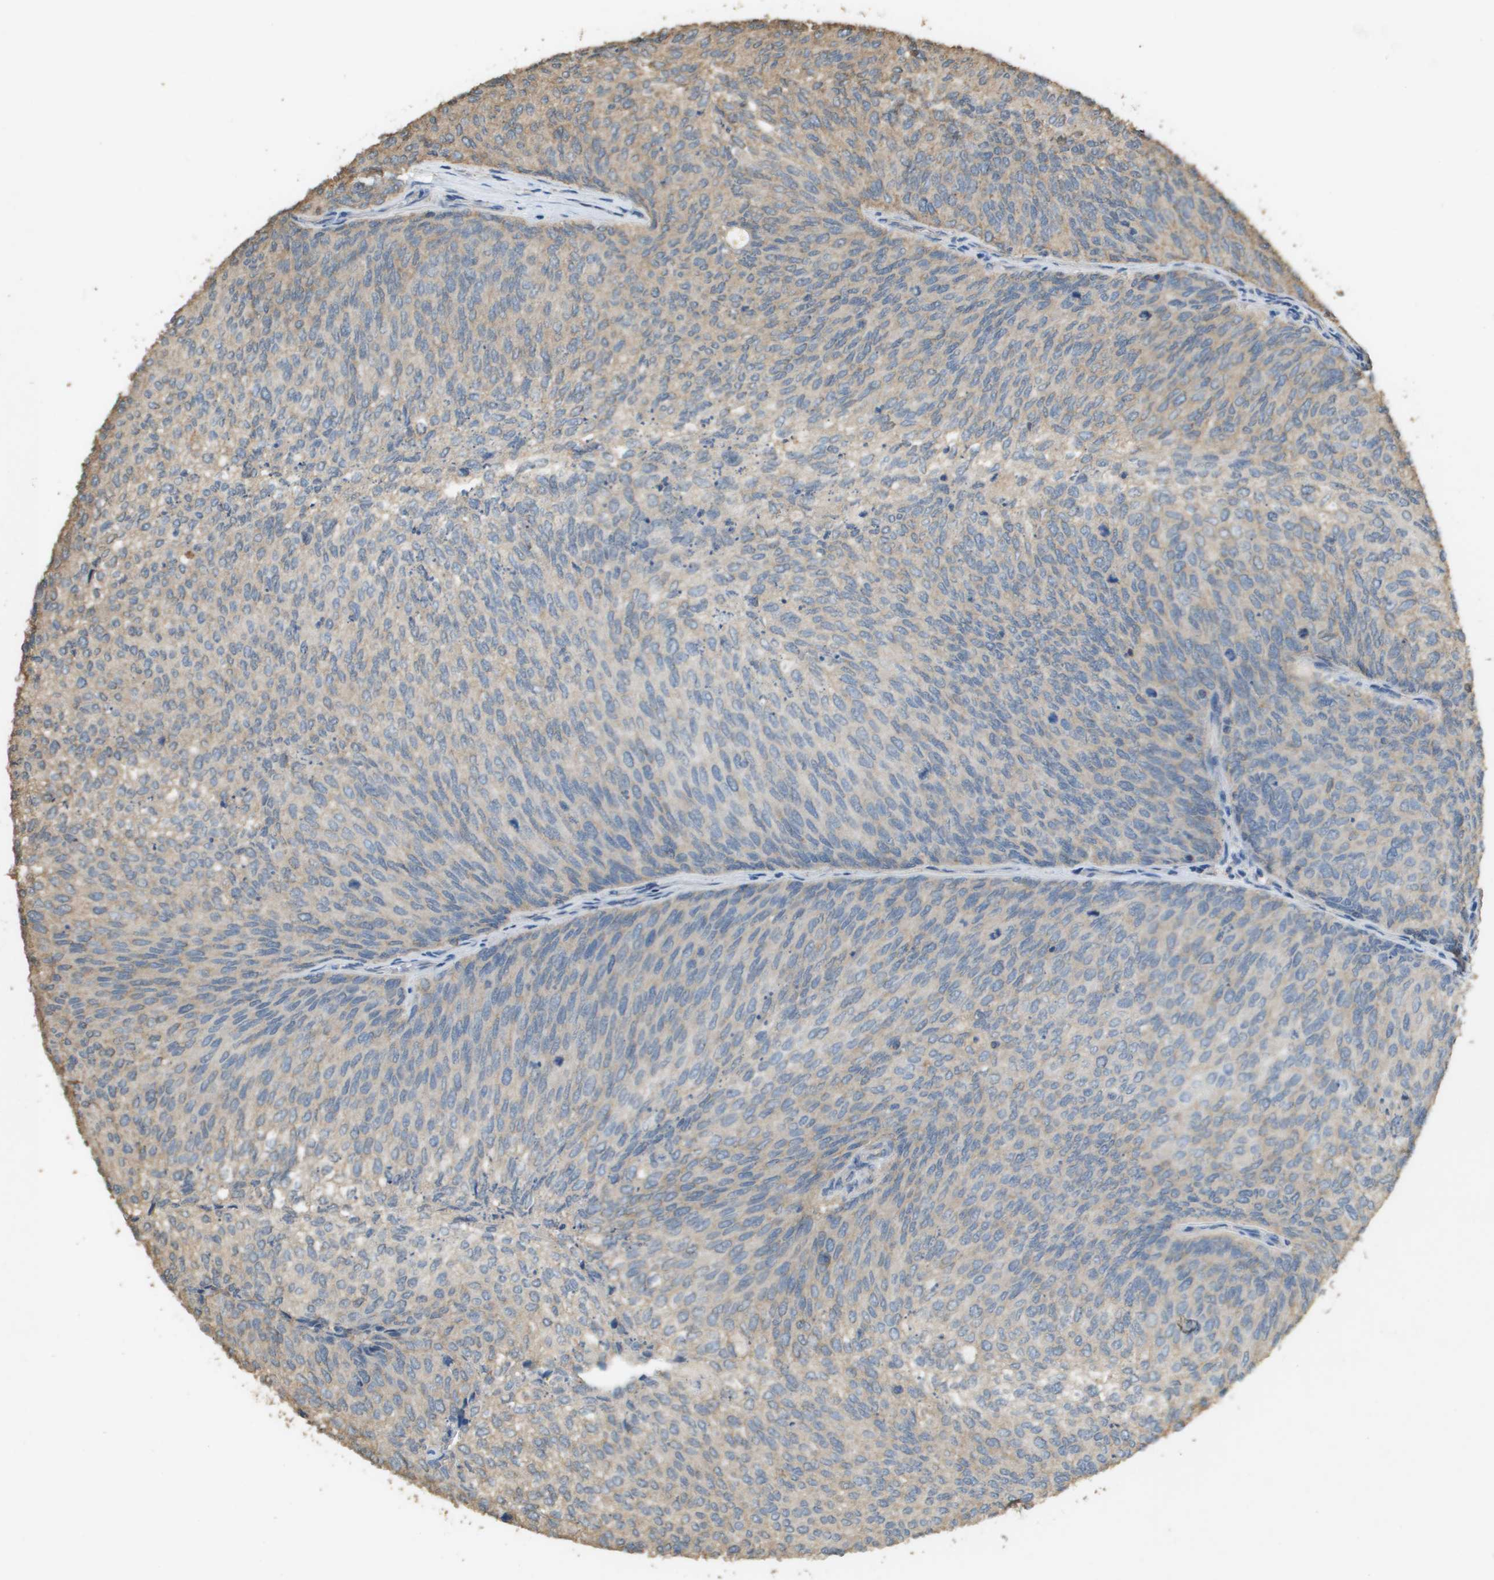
{"staining": {"intensity": "weak", "quantity": "<25%", "location": "cytoplasmic/membranous"}, "tissue": "urothelial cancer", "cell_type": "Tumor cells", "image_type": "cancer", "snomed": [{"axis": "morphology", "description": "Urothelial carcinoma, Low grade"}, {"axis": "topography", "description": "Urinary bladder"}], "caption": "Urothelial cancer was stained to show a protein in brown. There is no significant staining in tumor cells.", "gene": "MS4A7", "patient": {"sex": "female", "age": 79}}